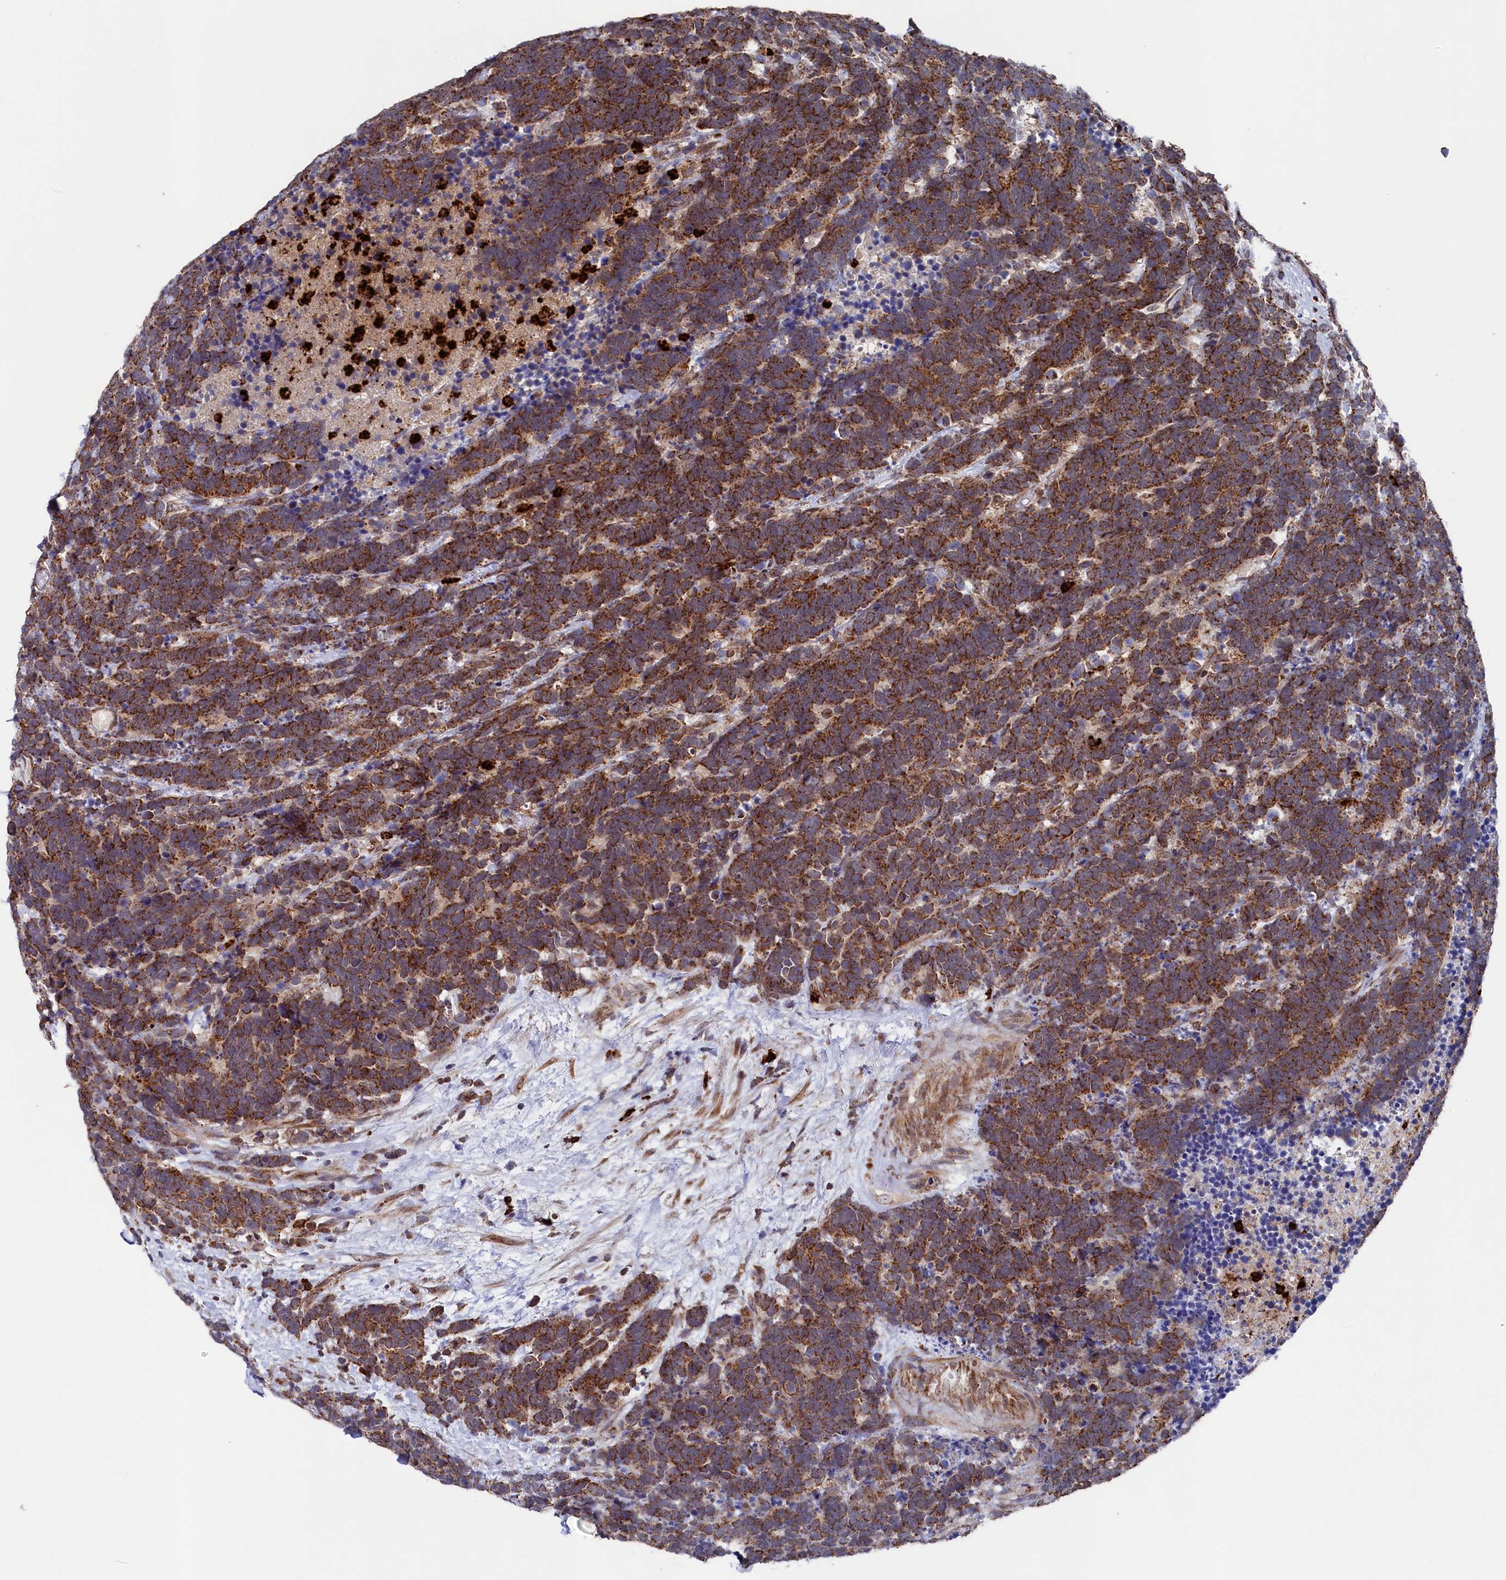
{"staining": {"intensity": "moderate", "quantity": ">75%", "location": "cytoplasmic/membranous"}, "tissue": "carcinoid", "cell_type": "Tumor cells", "image_type": "cancer", "snomed": [{"axis": "morphology", "description": "Carcinoma, NOS"}, {"axis": "morphology", "description": "Carcinoid, malignant, NOS"}, {"axis": "topography", "description": "Urinary bladder"}], "caption": "Immunohistochemistry (IHC) photomicrograph of neoplastic tissue: human carcinoid stained using immunohistochemistry (IHC) demonstrates medium levels of moderate protein expression localized specifically in the cytoplasmic/membranous of tumor cells, appearing as a cytoplasmic/membranous brown color.", "gene": "CHCHD1", "patient": {"sex": "male", "age": 57}}